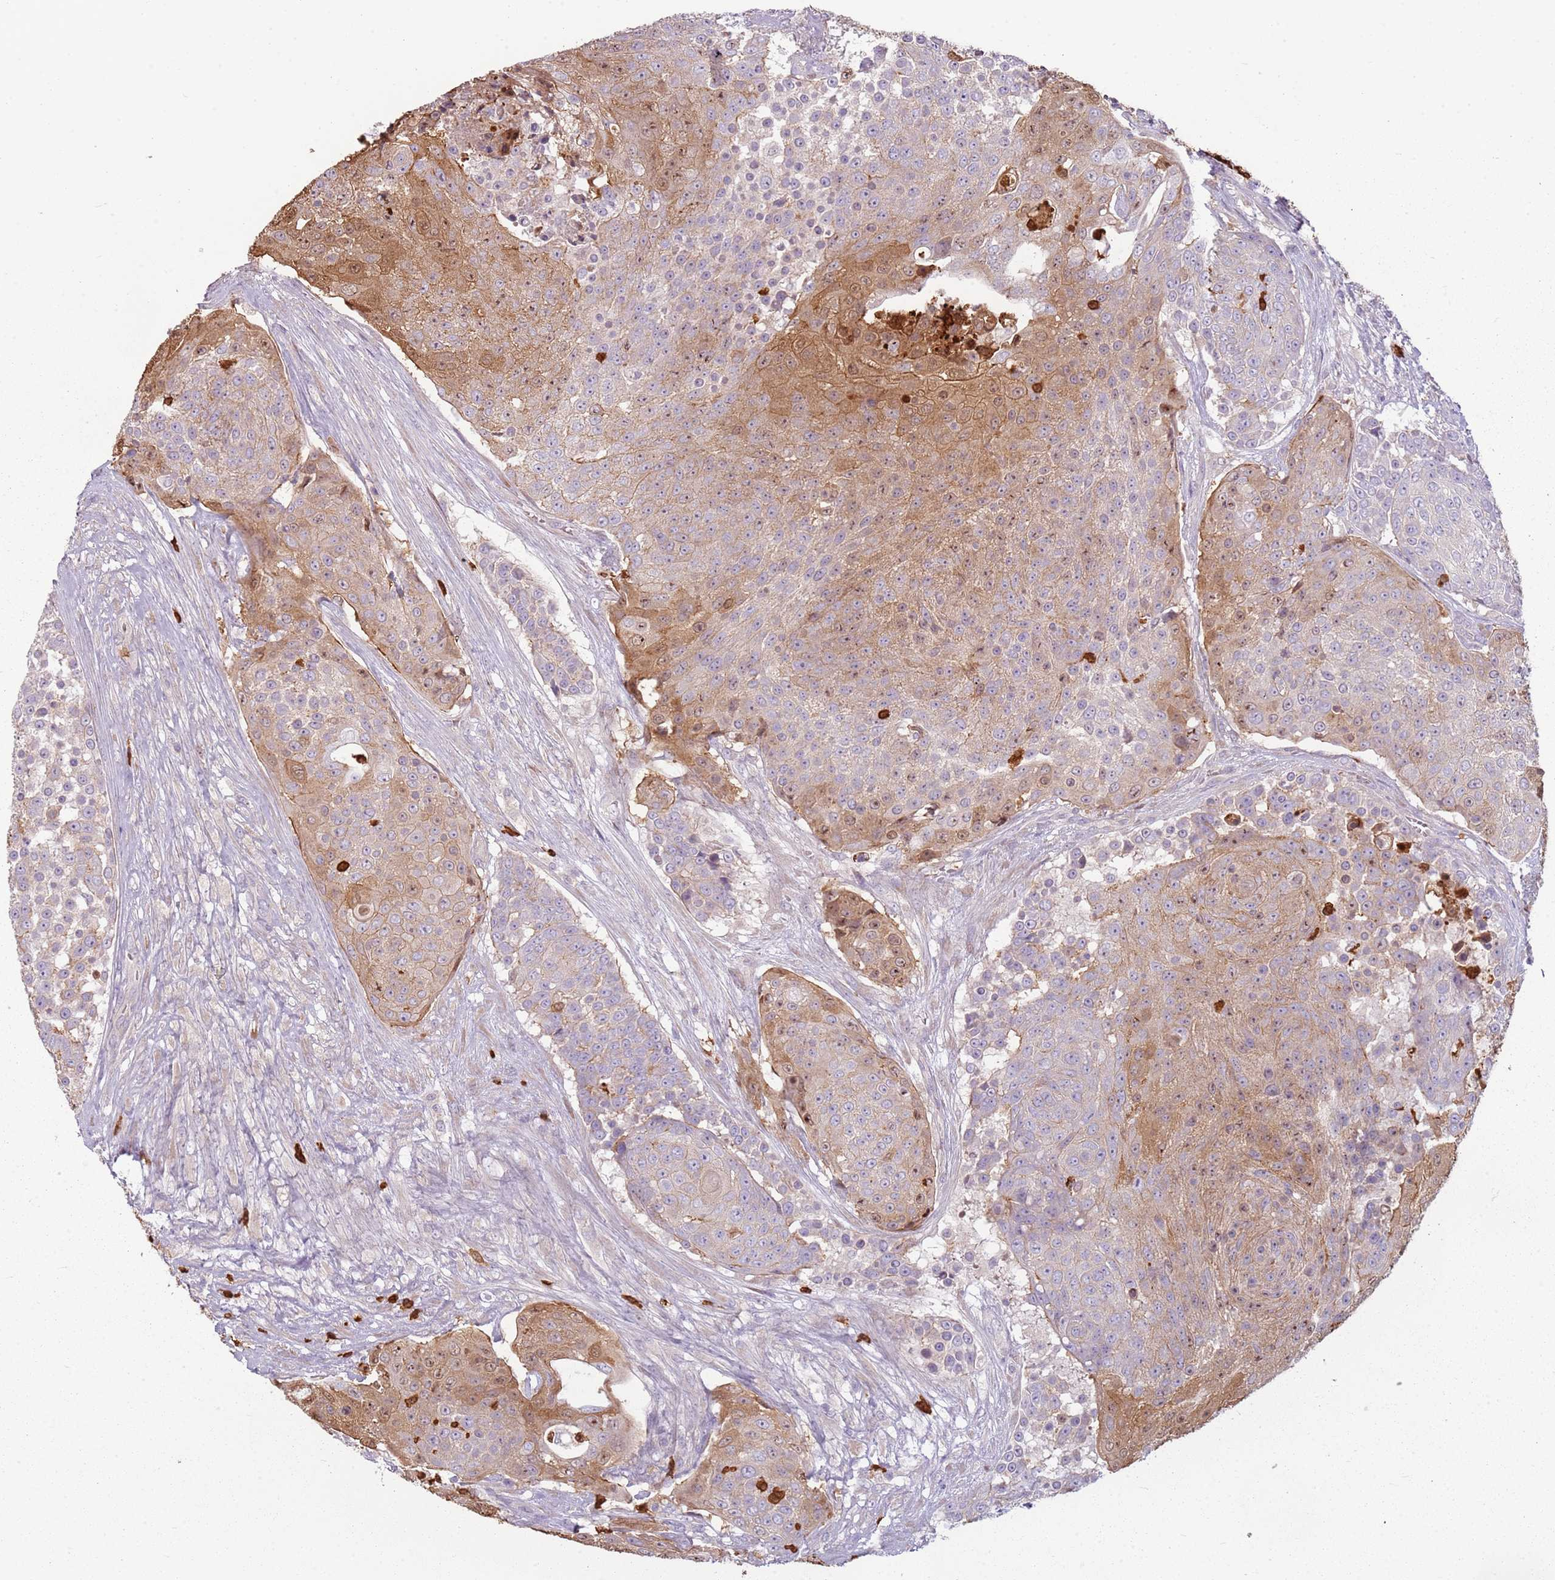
{"staining": {"intensity": "moderate", "quantity": "25%-75%", "location": "cytoplasmic/membranous"}, "tissue": "urothelial cancer", "cell_type": "Tumor cells", "image_type": "cancer", "snomed": [{"axis": "morphology", "description": "Urothelial carcinoma, High grade"}, {"axis": "topography", "description": "Urinary bladder"}], "caption": "Protein staining reveals moderate cytoplasmic/membranous staining in about 25%-75% of tumor cells in urothelial cancer.", "gene": "SPAG4", "patient": {"sex": "female", "age": 63}}